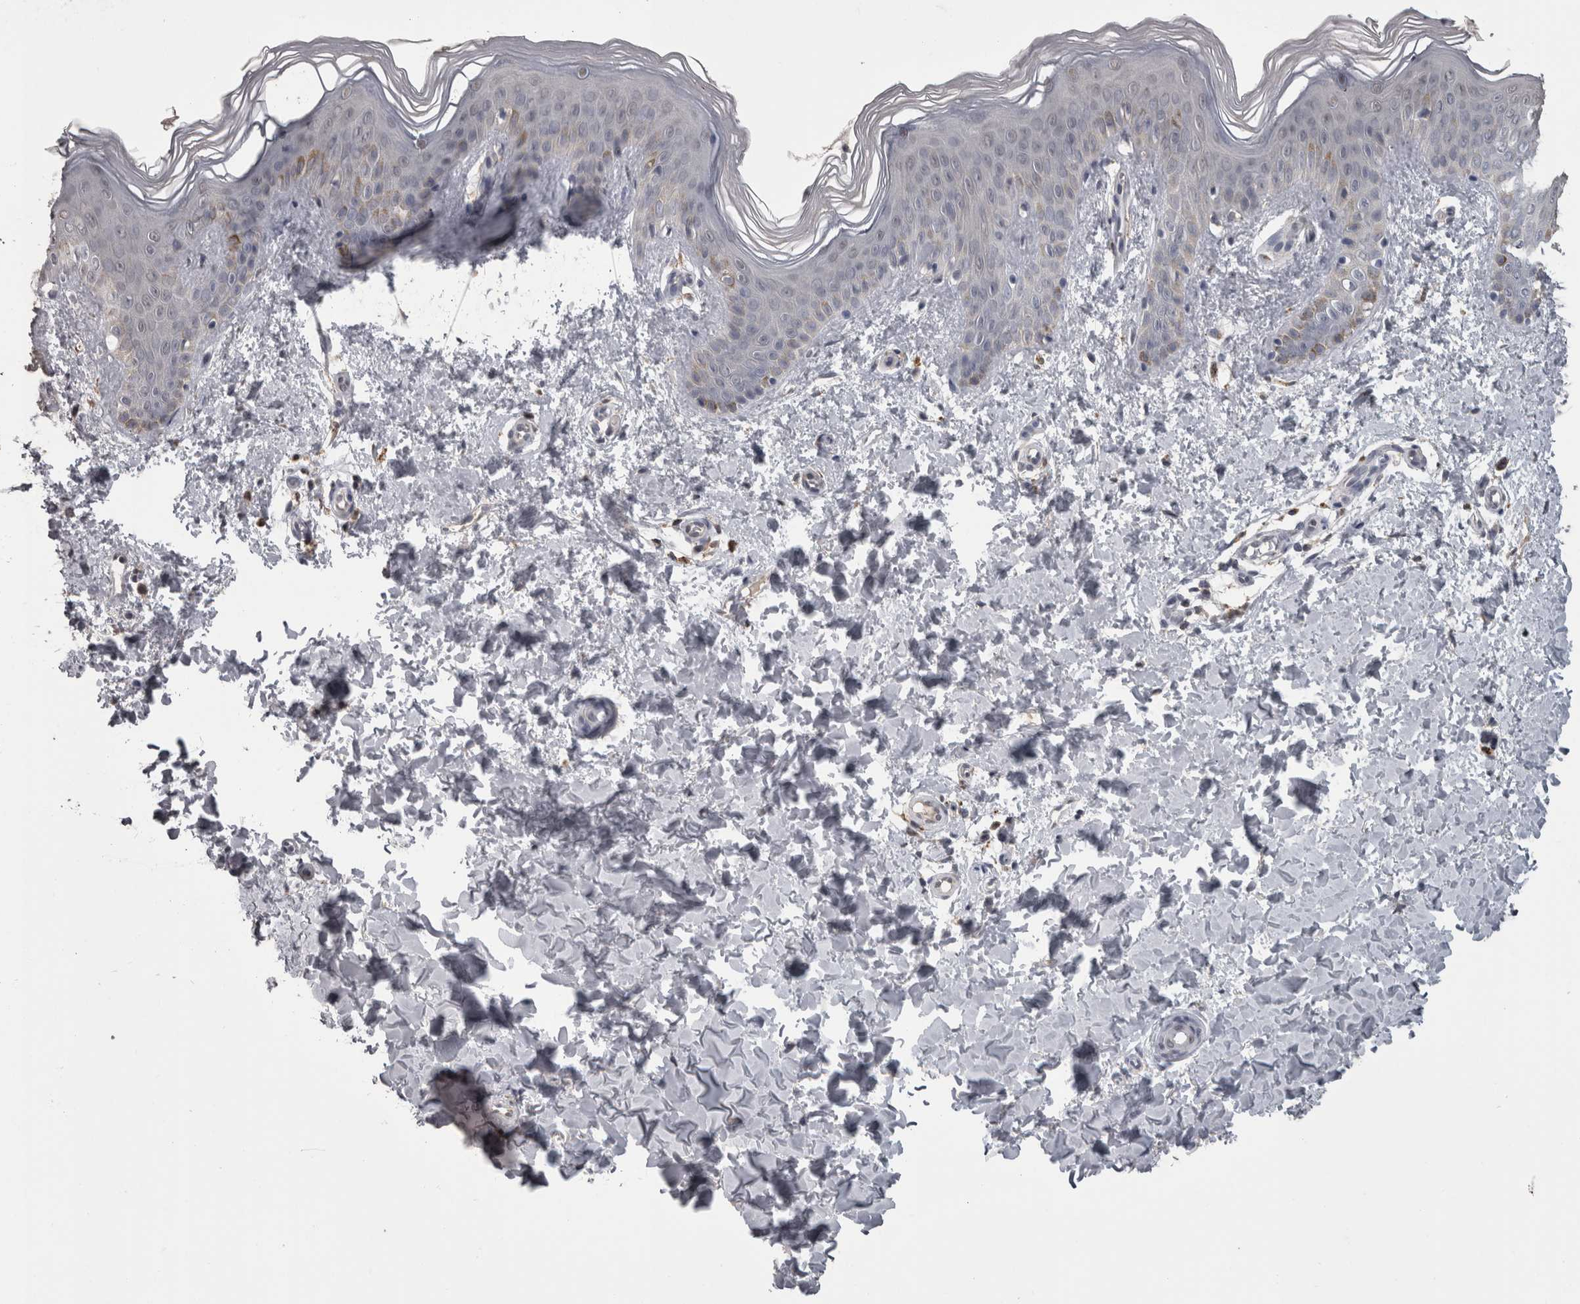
{"staining": {"intensity": "negative", "quantity": "none", "location": "none"}, "tissue": "skin", "cell_type": "Fibroblasts", "image_type": "normal", "snomed": [{"axis": "morphology", "description": "Normal tissue, NOS"}, {"axis": "morphology", "description": "Neoplasm, benign, NOS"}, {"axis": "topography", "description": "Skin"}, {"axis": "topography", "description": "Soft tissue"}], "caption": "Fibroblasts are negative for protein expression in benign human skin. (Brightfield microscopy of DAB (3,3'-diaminobenzidine) immunohistochemistry (IHC) at high magnification).", "gene": "NAAA", "patient": {"sex": "male", "age": 26}}